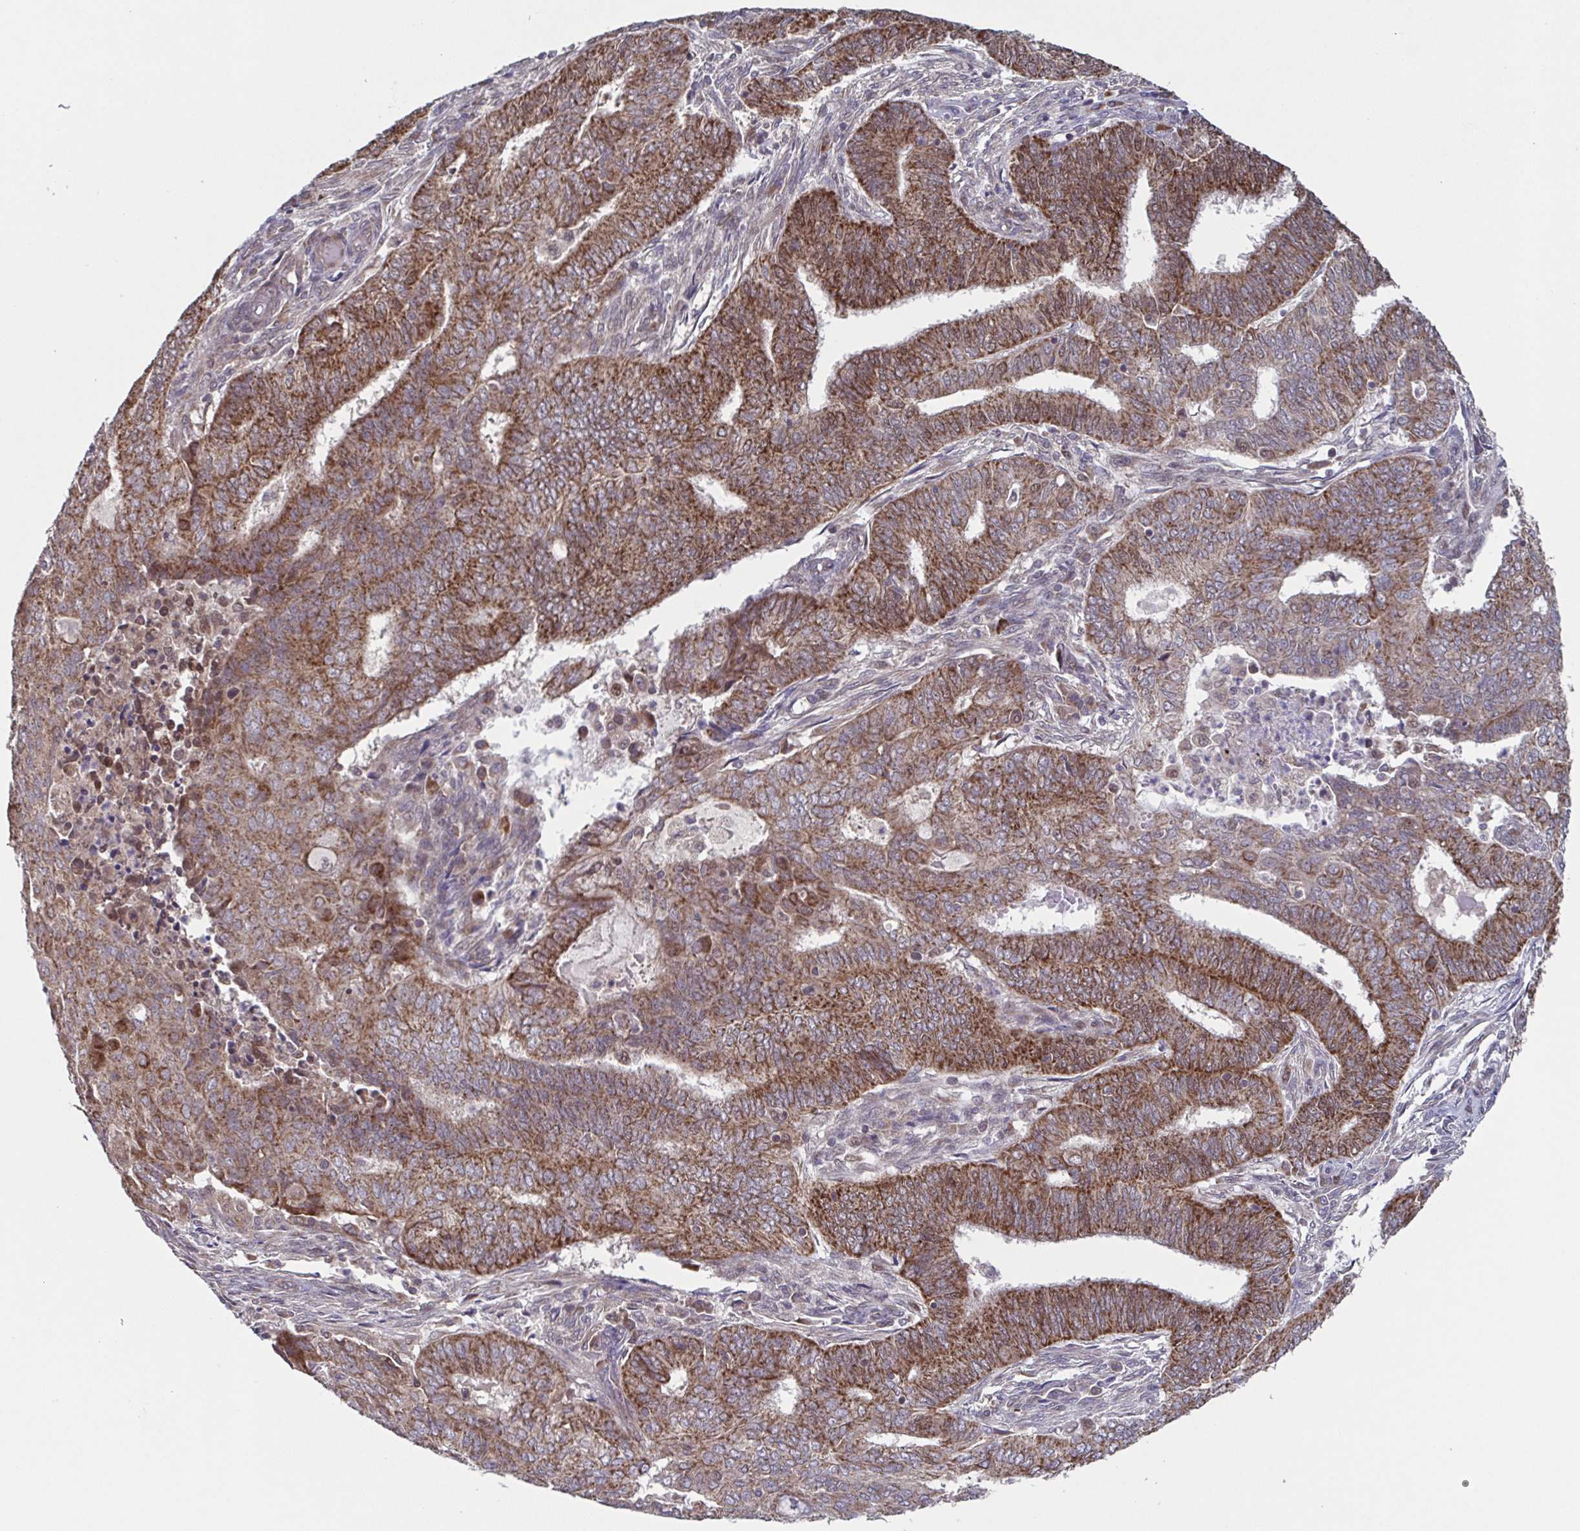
{"staining": {"intensity": "moderate", "quantity": ">75%", "location": "cytoplasmic/membranous"}, "tissue": "endometrial cancer", "cell_type": "Tumor cells", "image_type": "cancer", "snomed": [{"axis": "morphology", "description": "Adenocarcinoma, NOS"}, {"axis": "topography", "description": "Endometrium"}], "caption": "Moderate cytoplasmic/membranous positivity is present in about >75% of tumor cells in endometrial cancer. The protein is stained brown, and the nuclei are stained in blue (DAB IHC with brightfield microscopy, high magnification).", "gene": "TTC19", "patient": {"sex": "female", "age": 62}}